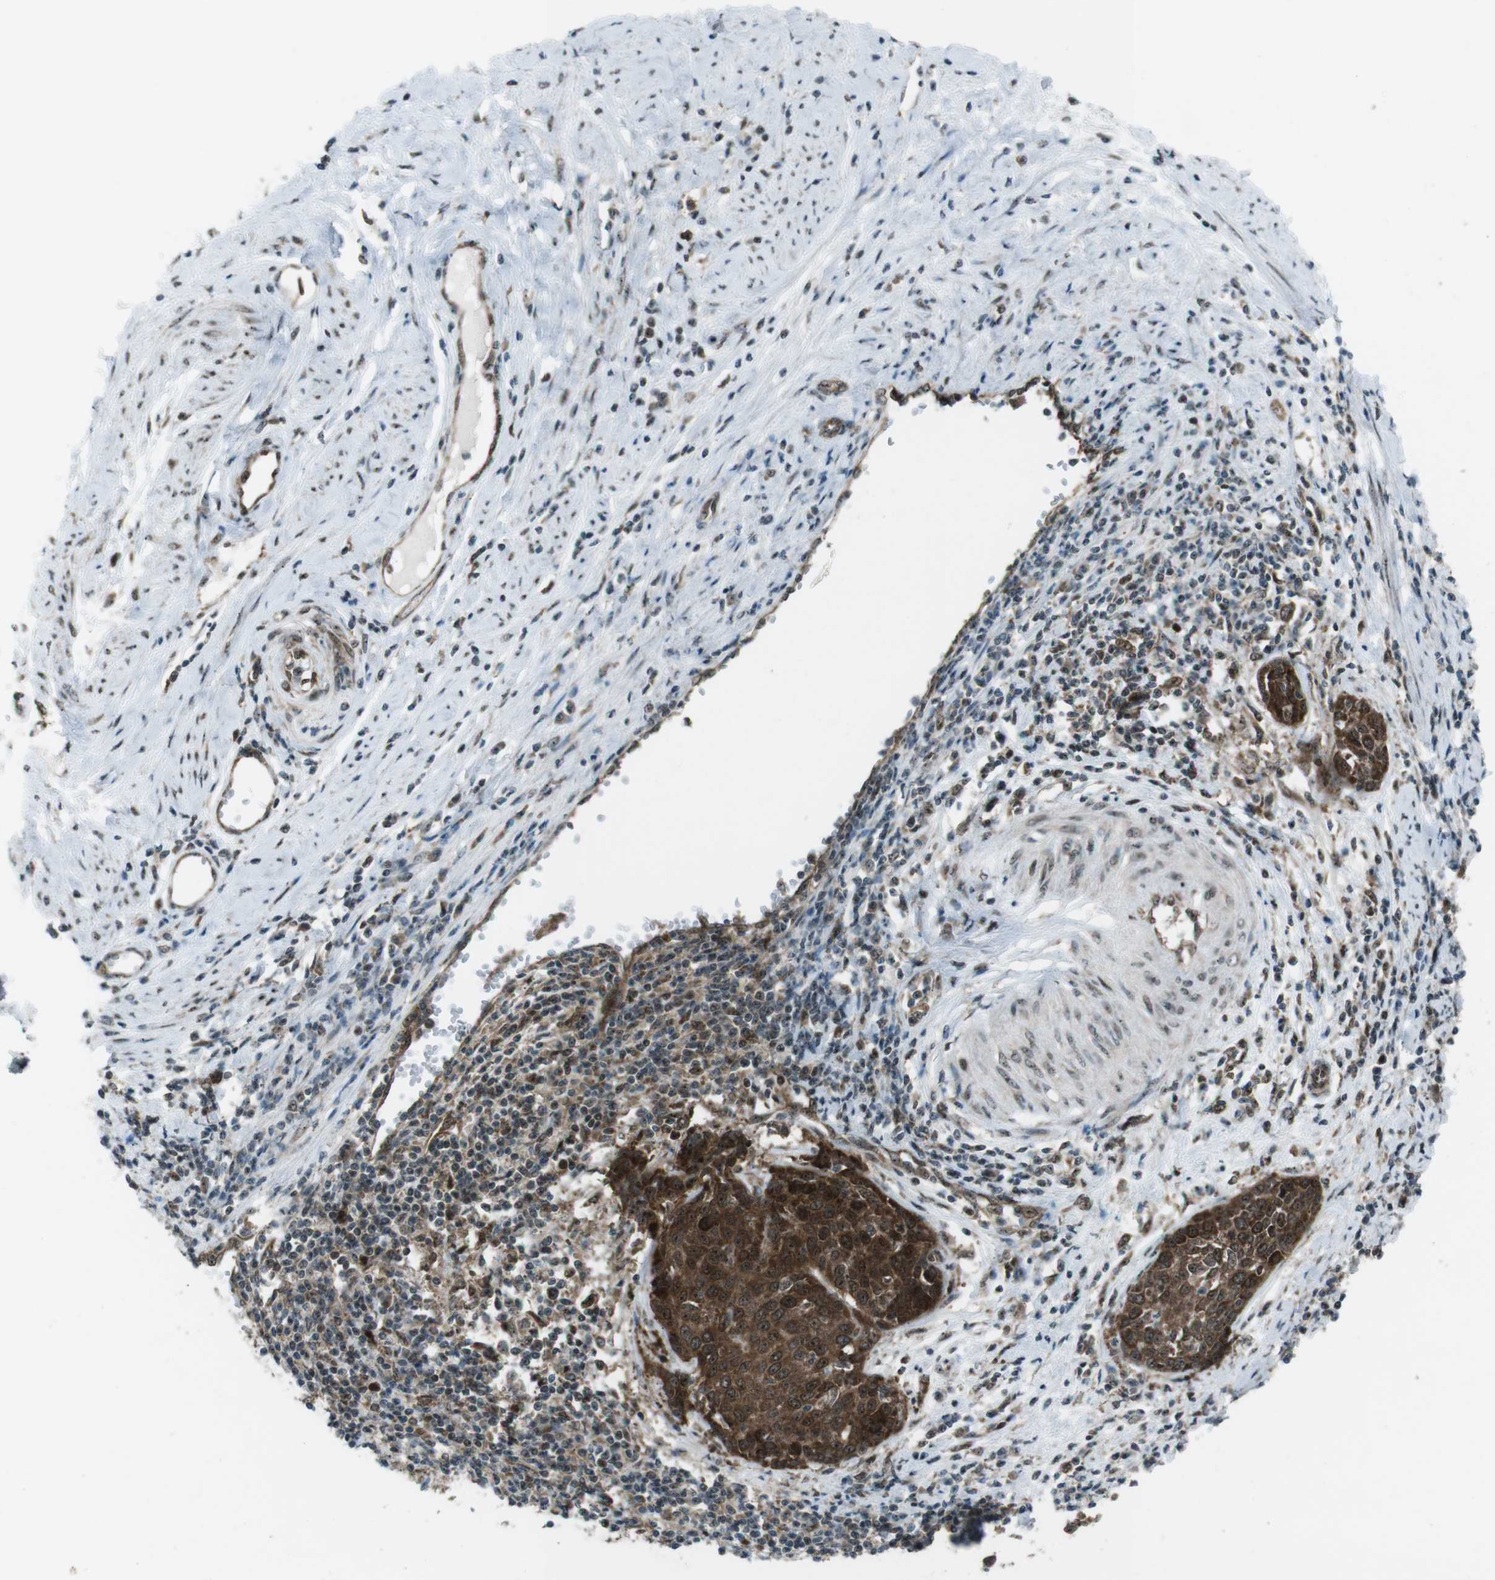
{"staining": {"intensity": "strong", "quantity": ">75%", "location": "cytoplasmic/membranous,nuclear"}, "tissue": "cervical cancer", "cell_type": "Tumor cells", "image_type": "cancer", "snomed": [{"axis": "morphology", "description": "Squamous cell carcinoma, NOS"}, {"axis": "topography", "description": "Cervix"}], "caption": "A brown stain shows strong cytoplasmic/membranous and nuclear expression of a protein in human cervical cancer (squamous cell carcinoma) tumor cells.", "gene": "CSNK1D", "patient": {"sex": "female", "age": 38}}